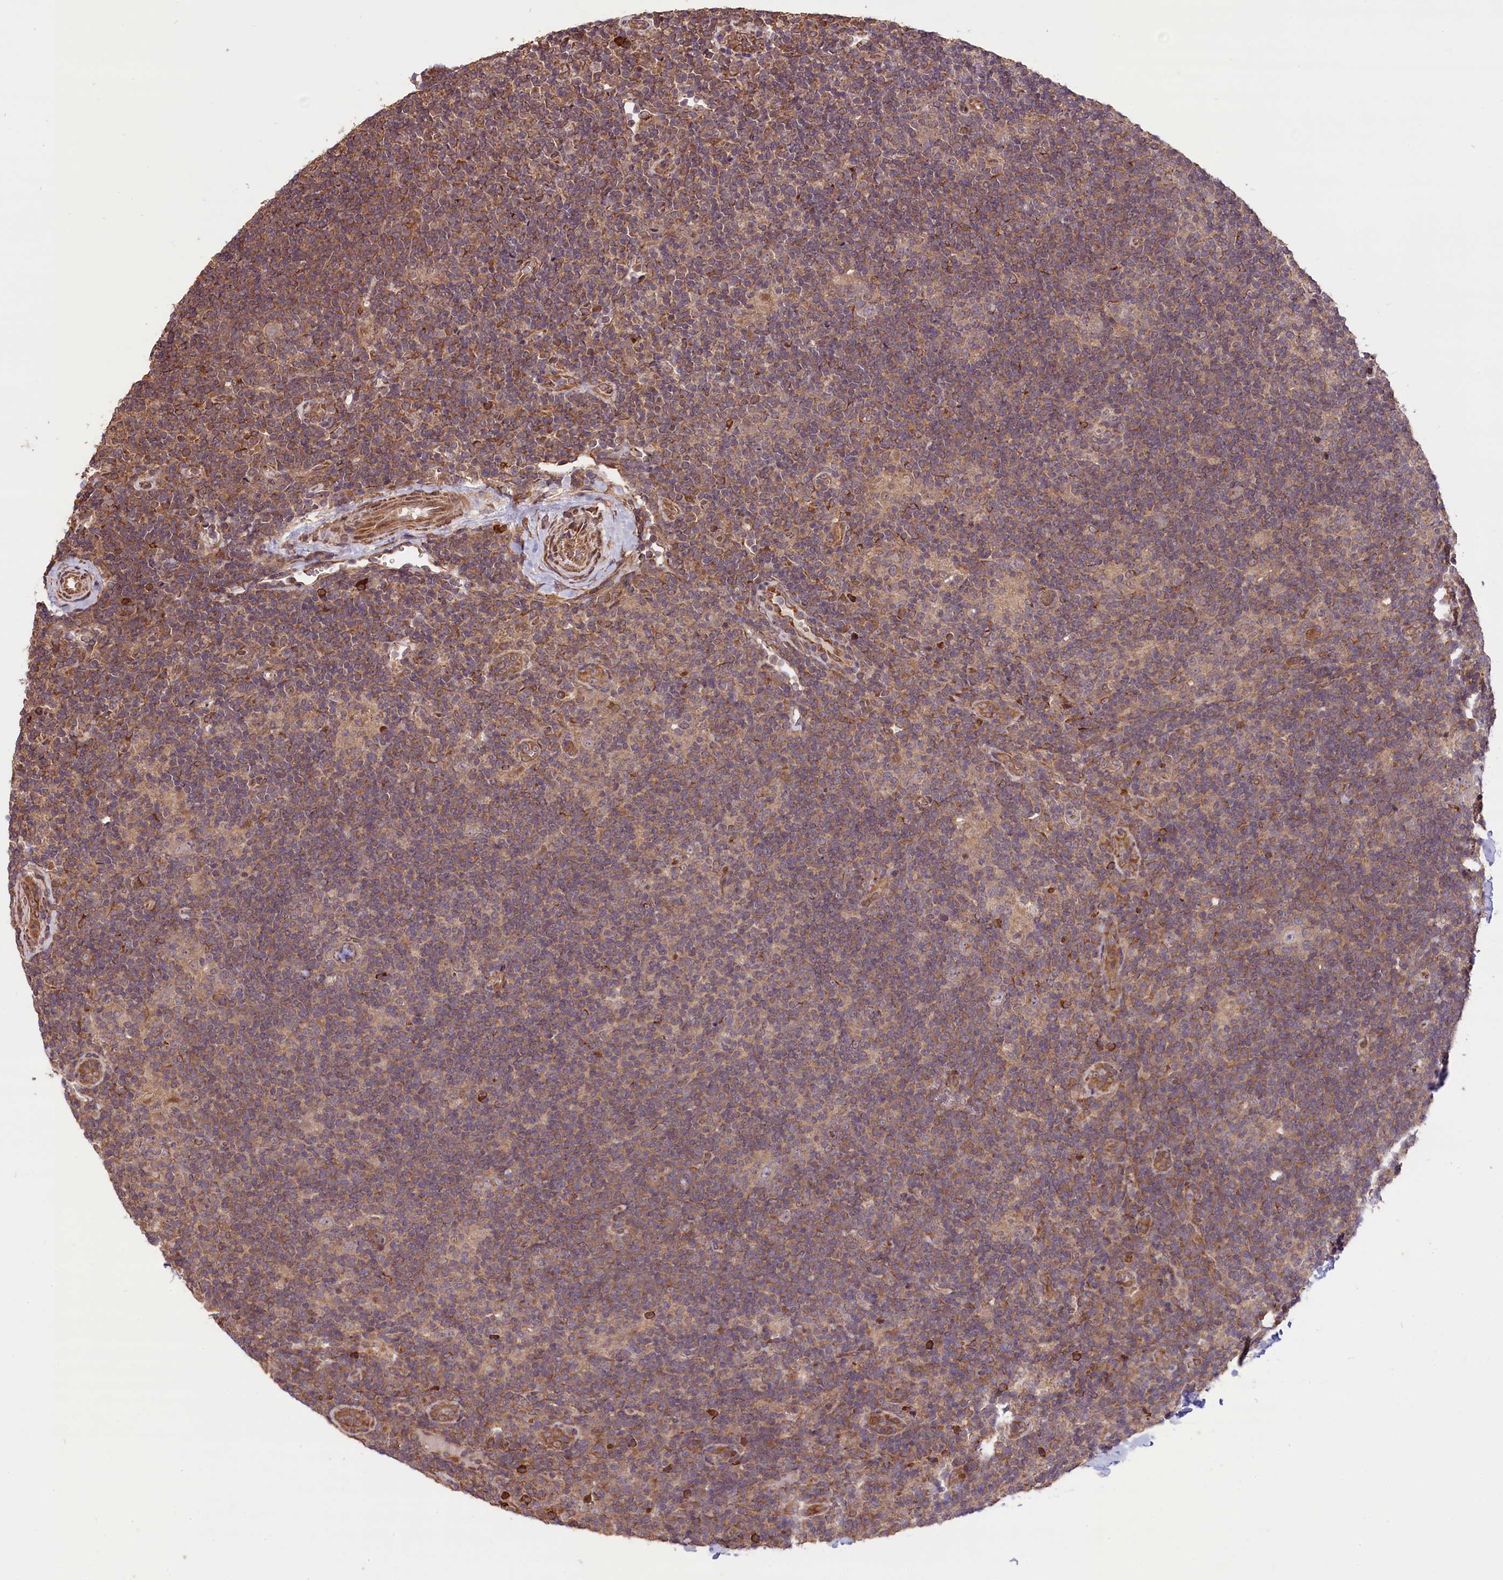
{"staining": {"intensity": "weak", "quantity": "25%-75%", "location": "cytoplasmic/membranous"}, "tissue": "lymphoma", "cell_type": "Tumor cells", "image_type": "cancer", "snomed": [{"axis": "morphology", "description": "Hodgkin's disease, NOS"}, {"axis": "topography", "description": "Lymph node"}], "caption": "A brown stain labels weak cytoplasmic/membranous positivity of a protein in human lymphoma tumor cells.", "gene": "HDAC5", "patient": {"sex": "female", "age": 57}}